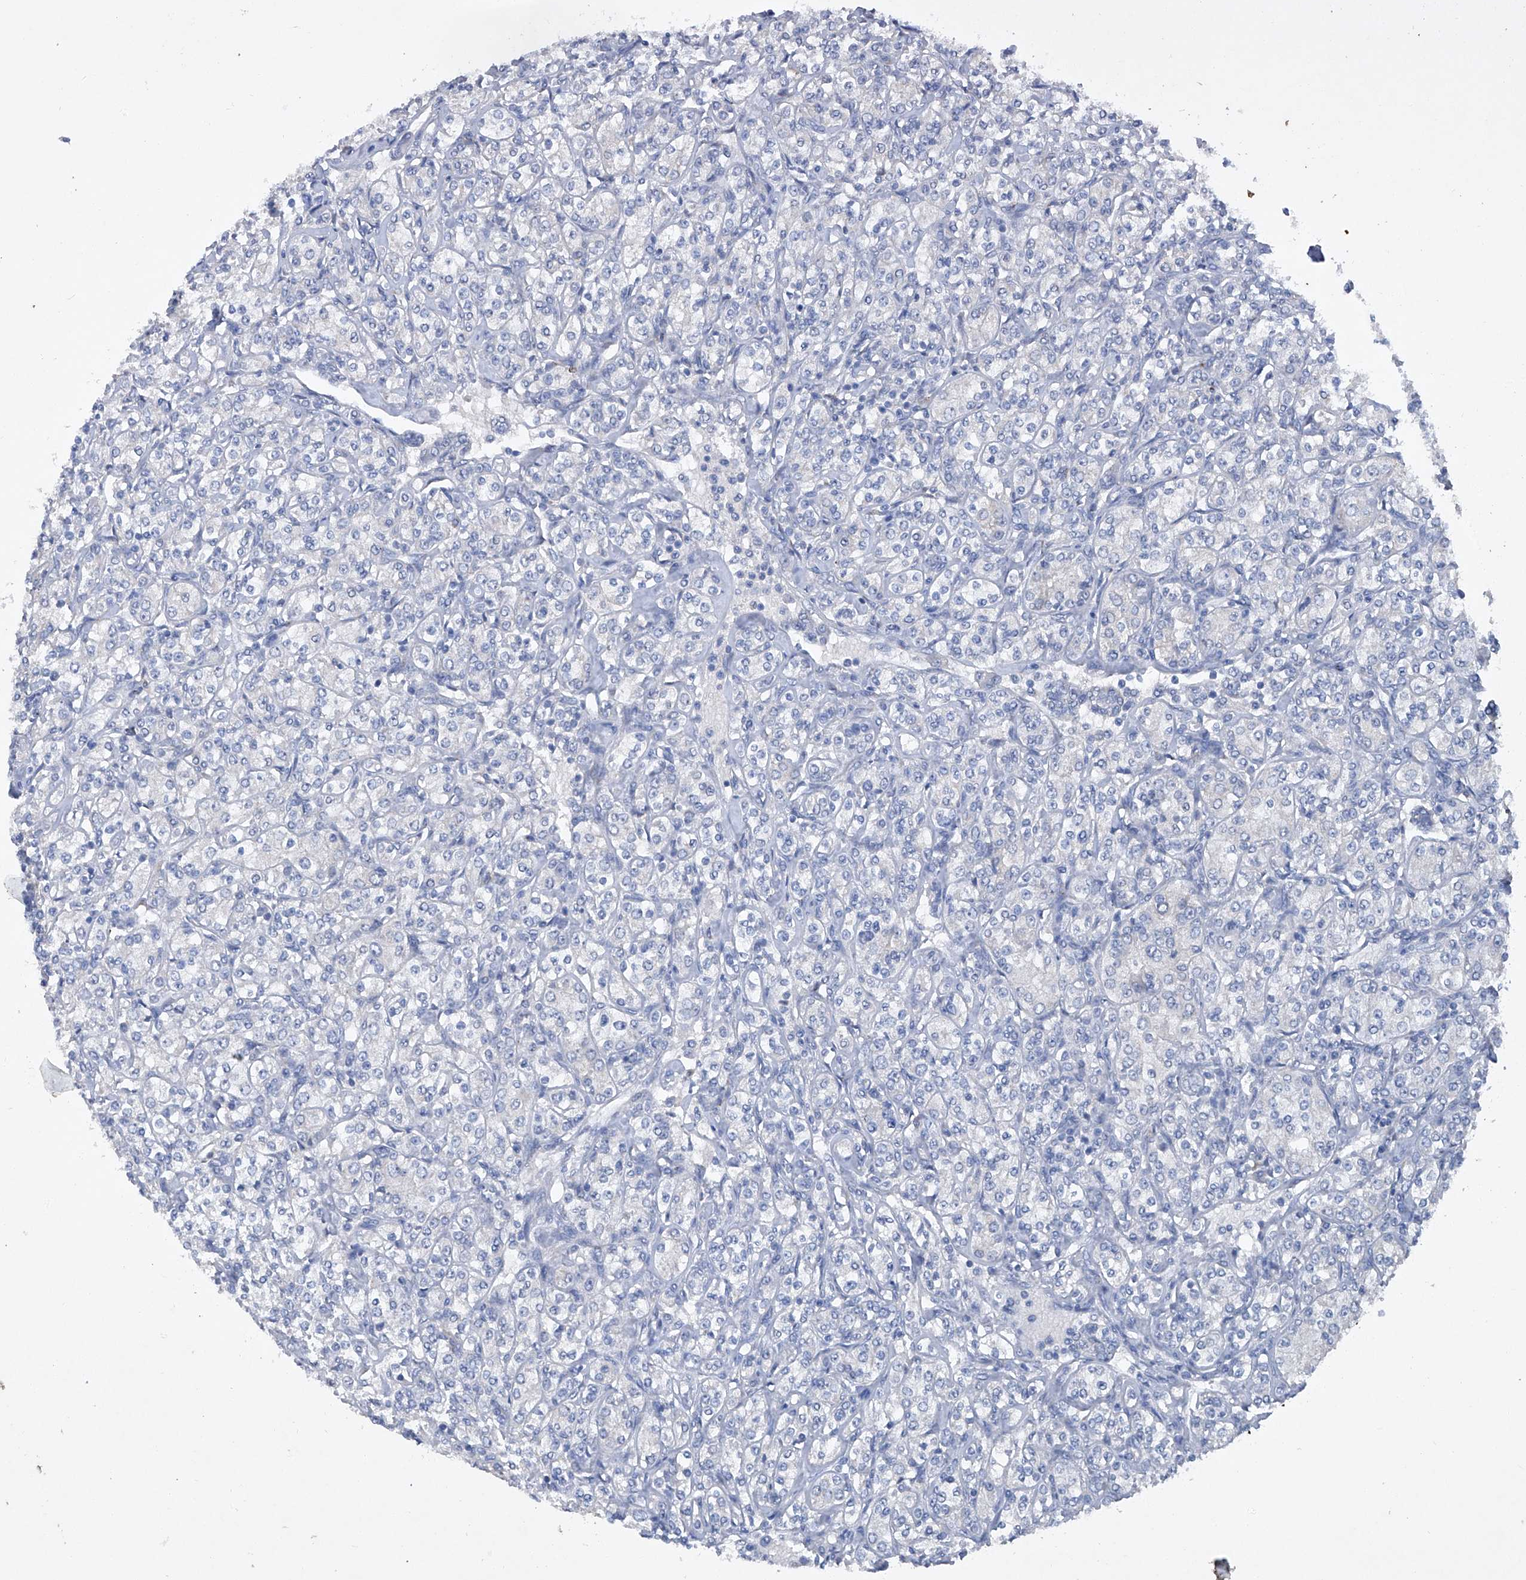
{"staining": {"intensity": "negative", "quantity": "none", "location": "none"}, "tissue": "renal cancer", "cell_type": "Tumor cells", "image_type": "cancer", "snomed": [{"axis": "morphology", "description": "Adenocarcinoma, NOS"}, {"axis": "topography", "description": "Kidney"}], "caption": "A micrograph of renal adenocarcinoma stained for a protein displays no brown staining in tumor cells.", "gene": "PCSK5", "patient": {"sex": "male", "age": 77}}